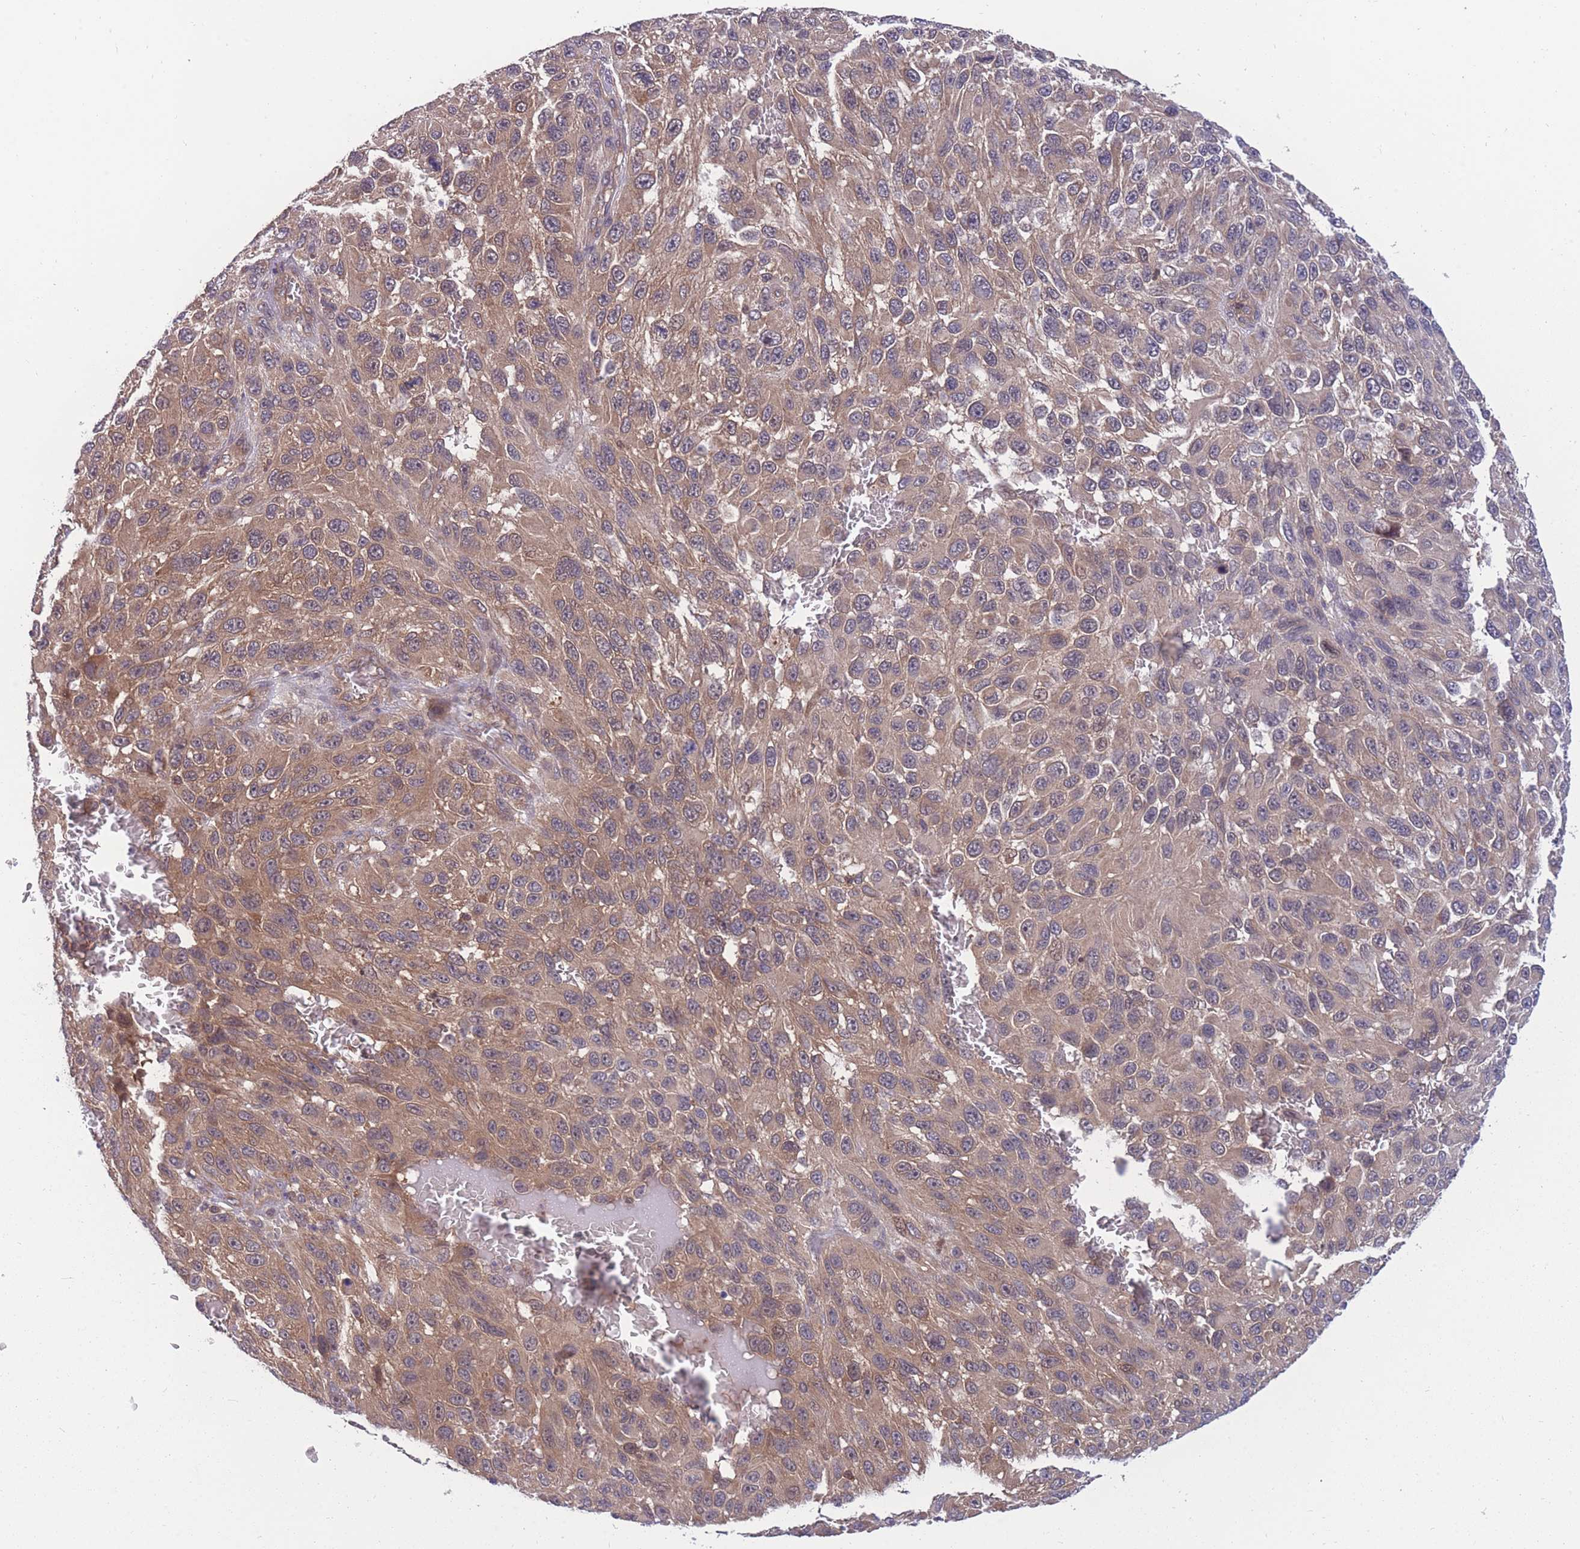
{"staining": {"intensity": "moderate", "quantity": ">75%", "location": "cytoplasmic/membranous"}, "tissue": "melanoma", "cell_type": "Tumor cells", "image_type": "cancer", "snomed": [{"axis": "morphology", "description": "Malignant melanoma, NOS"}, {"axis": "topography", "description": "Skin"}], "caption": "Malignant melanoma stained for a protein shows moderate cytoplasmic/membranous positivity in tumor cells.", "gene": "UBE2N", "patient": {"sex": "female", "age": 96}}